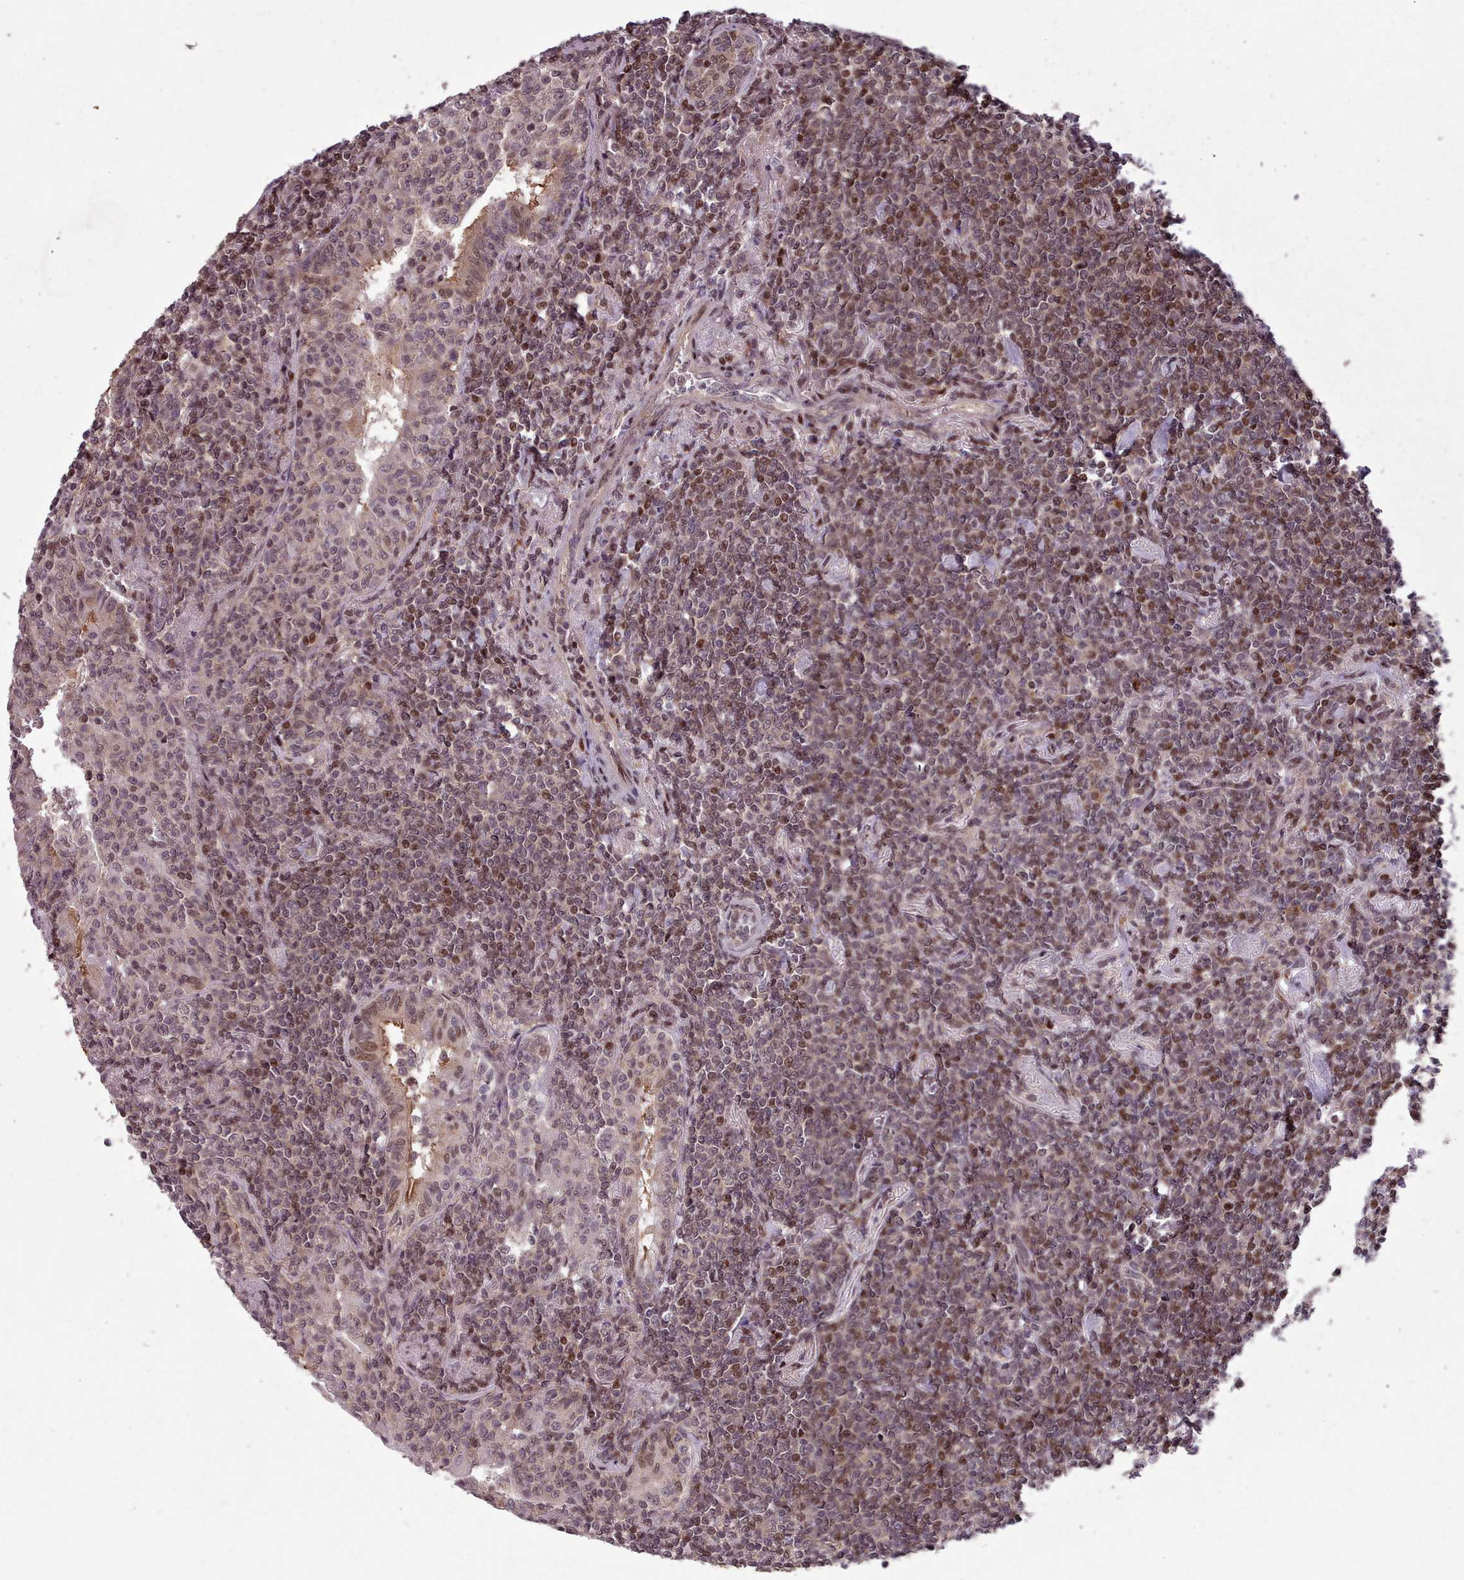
{"staining": {"intensity": "moderate", "quantity": "25%-75%", "location": "nuclear"}, "tissue": "lymphoma", "cell_type": "Tumor cells", "image_type": "cancer", "snomed": [{"axis": "morphology", "description": "Malignant lymphoma, non-Hodgkin's type, Low grade"}, {"axis": "topography", "description": "Lung"}], "caption": "Malignant lymphoma, non-Hodgkin's type (low-grade) stained with immunohistochemistry shows moderate nuclear expression in approximately 25%-75% of tumor cells.", "gene": "ENSA", "patient": {"sex": "female", "age": 71}}